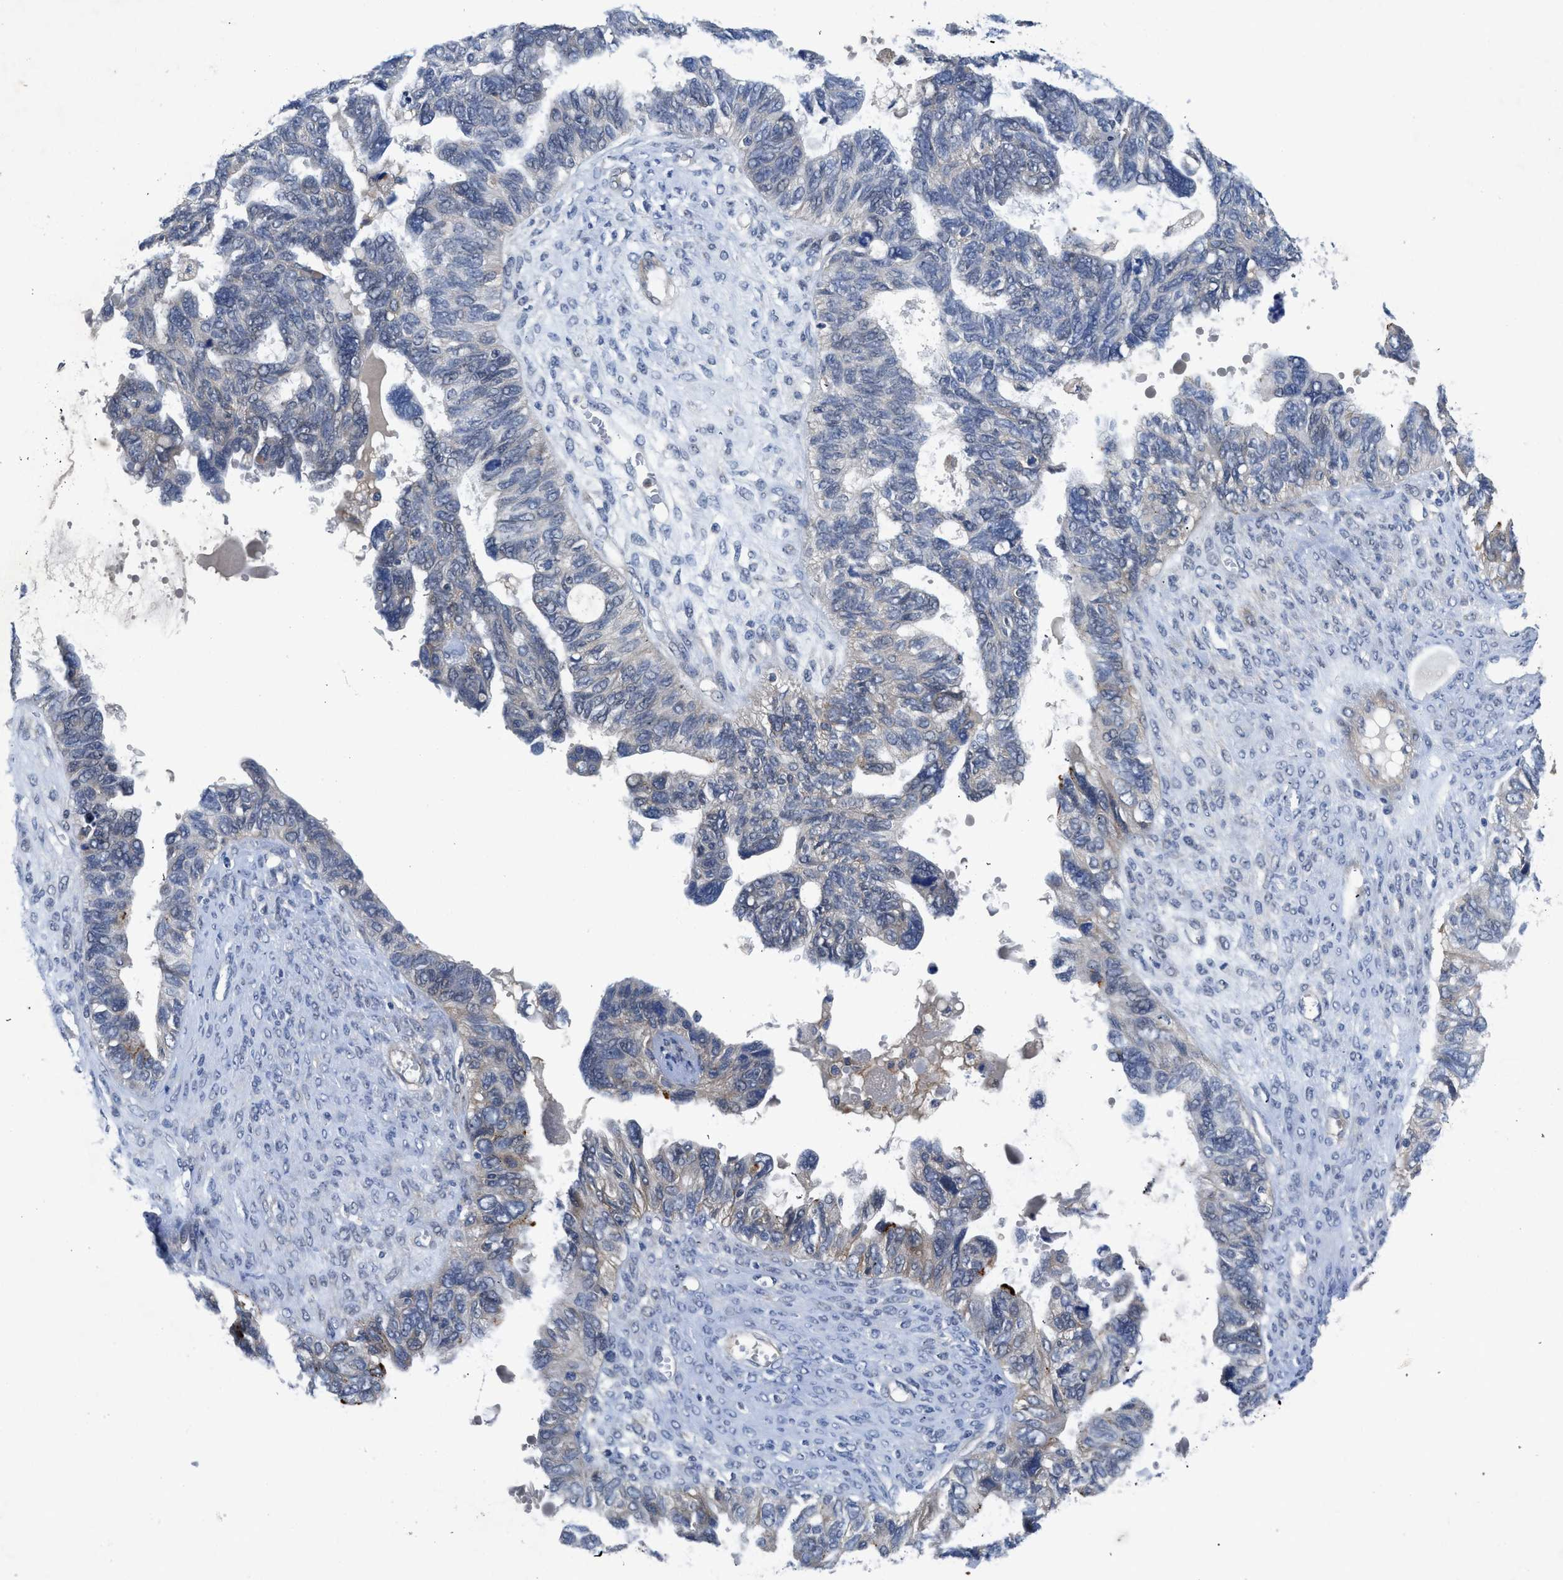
{"staining": {"intensity": "negative", "quantity": "none", "location": "none"}, "tissue": "ovarian cancer", "cell_type": "Tumor cells", "image_type": "cancer", "snomed": [{"axis": "morphology", "description": "Cystadenocarcinoma, serous, NOS"}, {"axis": "topography", "description": "Ovary"}], "caption": "This histopathology image is of serous cystadenocarcinoma (ovarian) stained with IHC to label a protein in brown with the nuclei are counter-stained blue. There is no positivity in tumor cells.", "gene": "PANX1", "patient": {"sex": "female", "age": 79}}